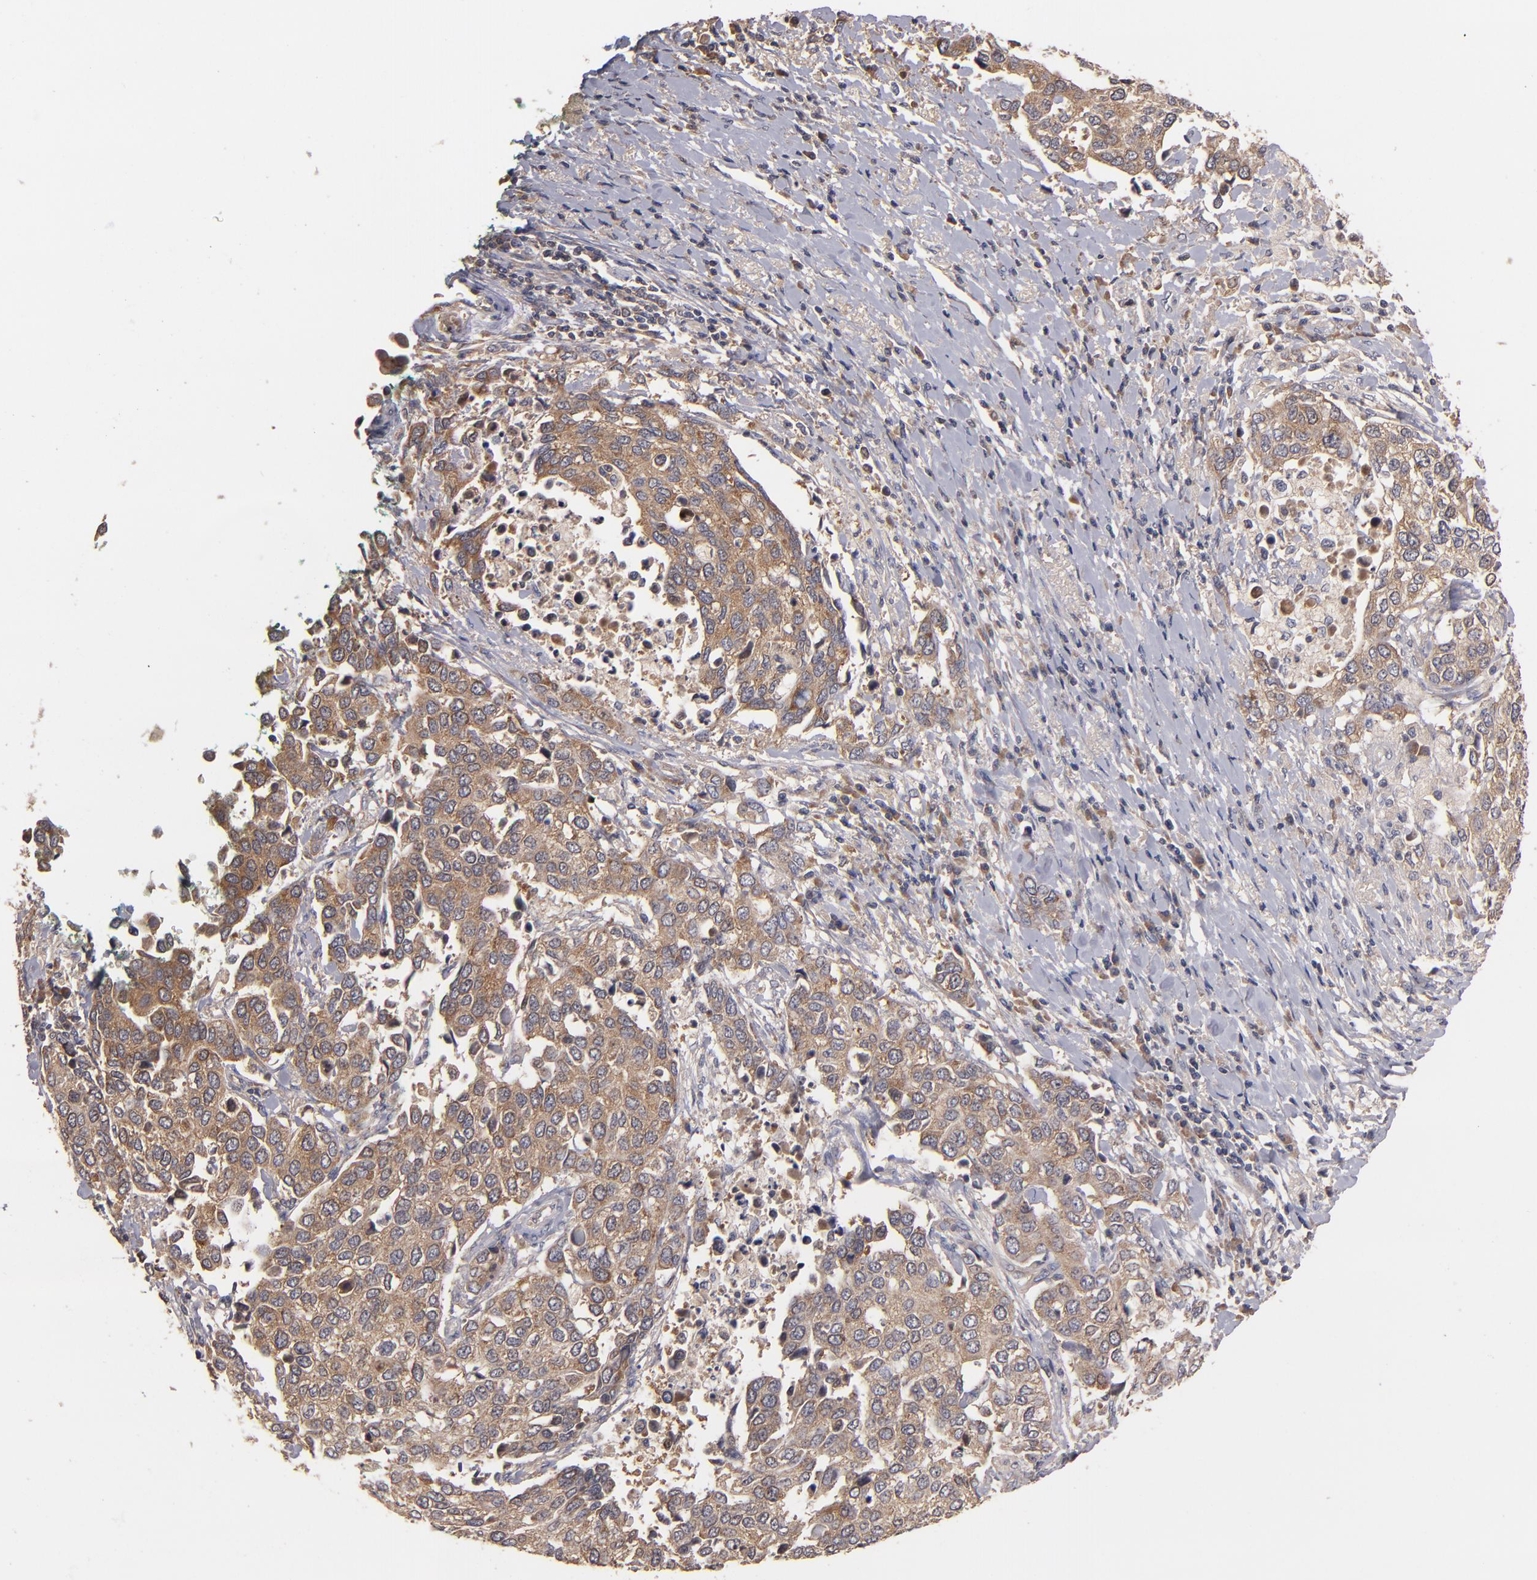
{"staining": {"intensity": "moderate", "quantity": ">75%", "location": "cytoplasmic/membranous"}, "tissue": "cervical cancer", "cell_type": "Tumor cells", "image_type": "cancer", "snomed": [{"axis": "morphology", "description": "Squamous cell carcinoma, NOS"}, {"axis": "topography", "description": "Cervix"}], "caption": "Cervical squamous cell carcinoma was stained to show a protein in brown. There is medium levels of moderate cytoplasmic/membranous staining in about >75% of tumor cells.", "gene": "UPF3B", "patient": {"sex": "female", "age": 54}}